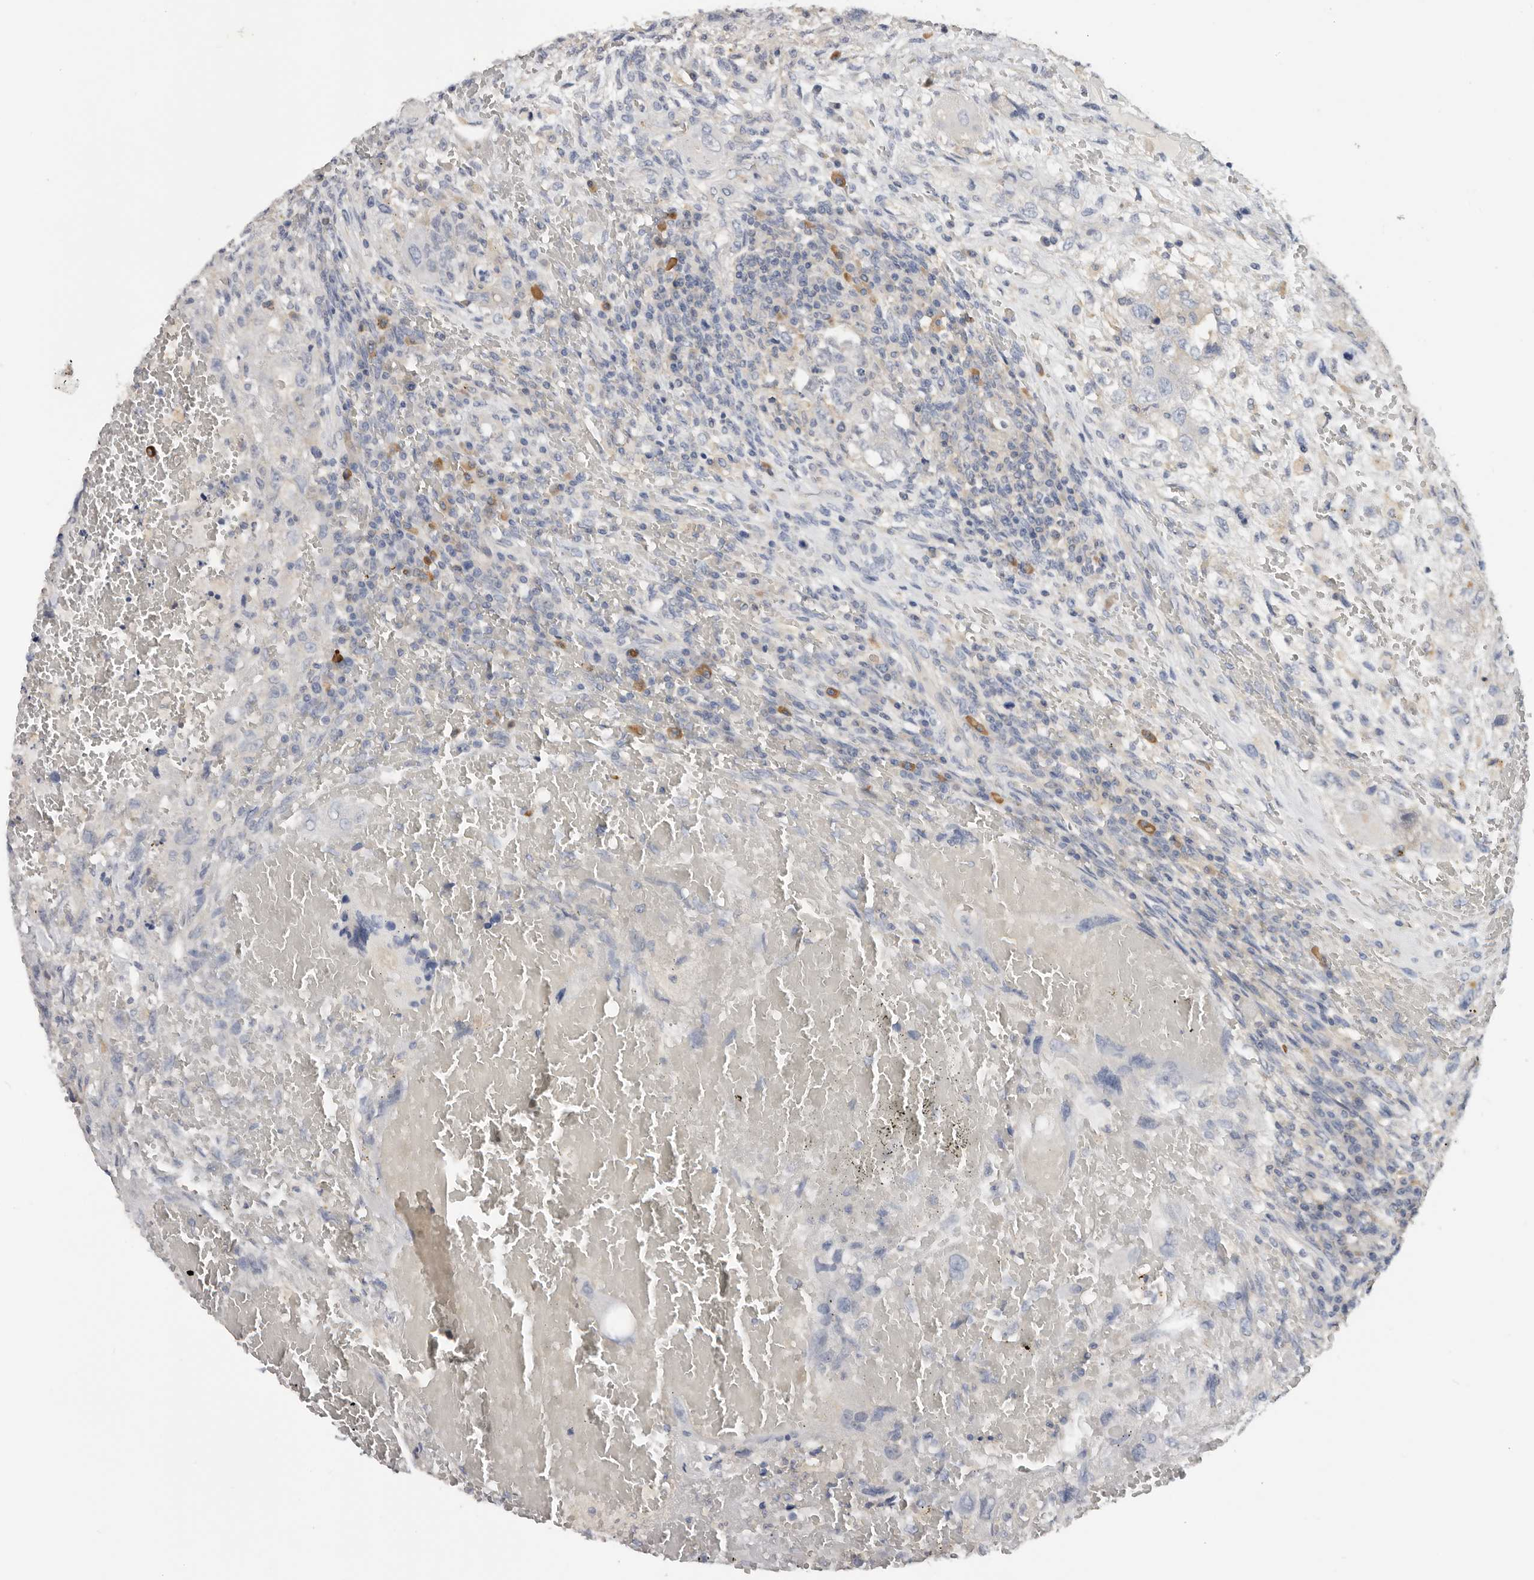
{"staining": {"intensity": "negative", "quantity": "none", "location": "none"}, "tissue": "testis cancer", "cell_type": "Tumor cells", "image_type": "cancer", "snomed": [{"axis": "morphology", "description": "Carcinoma, Embryonal, NOS"}, {"axis": "topography", "description": "Testis"}], "caption": "IHC of testis embryonal carcinoma shows no staining in tumor cells.", "gene": "WDTC1", "patient": {"sex": "male", "age": 26}}